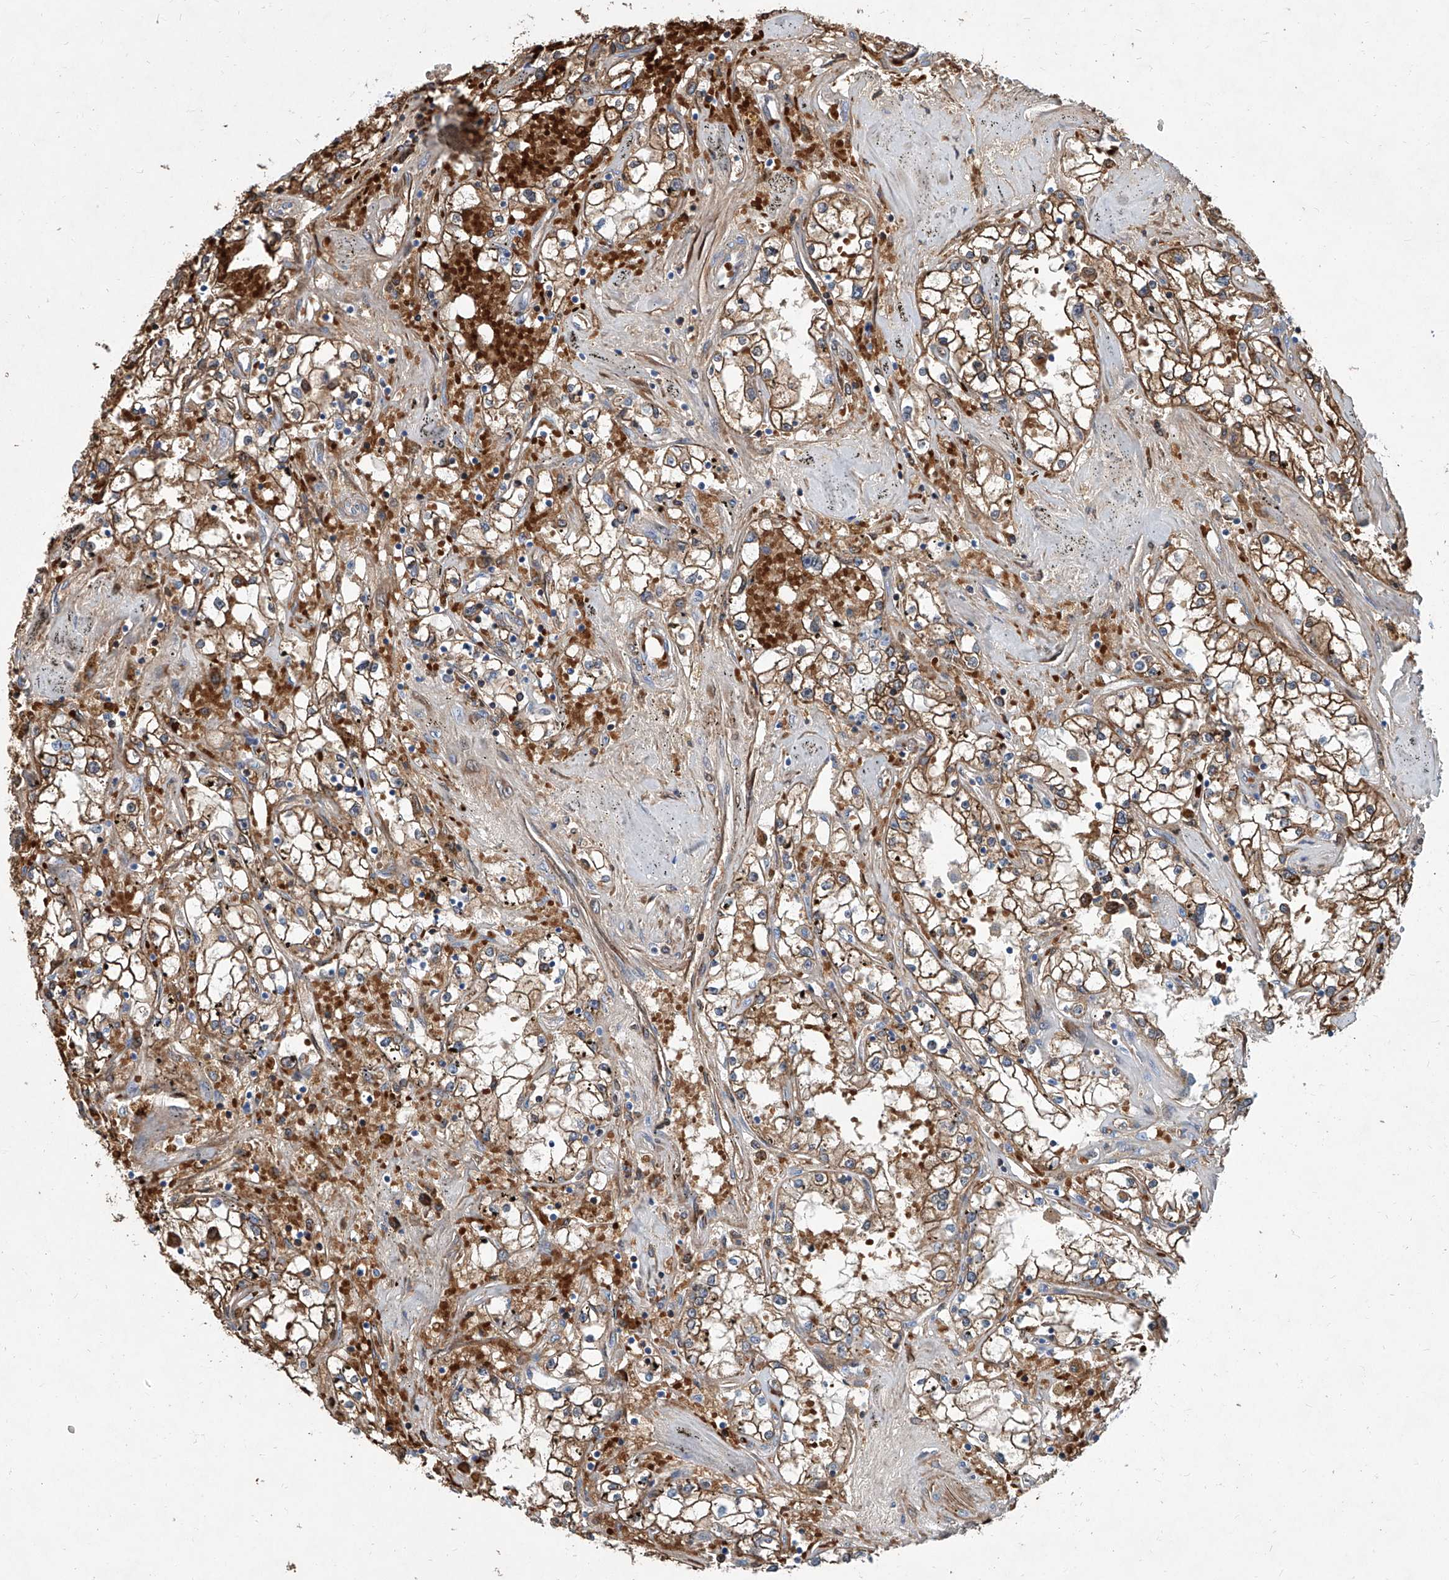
{"staining": {"intensity": "moderate", "quantity": ">75%", "location": "cytoplasmic/membranous"}, "tissue": "renal cancer", "cell_type": "Tumor cells", "image_type": "cancer", "snomed": [{"axis": "morphology", "description": "Adenocarcinoma, NOS"}, {"axis": "topography", "description": "Kidney"}], "caption": "Protein expression by IHC displays moderate cytoplasmic/membranous positivity in approximately >75% of tumor cells in renal cancer (adenocarcinoma). (DAB (3,3'-diaminobenzidine) IHC, brown staining for protein, blue staining for nuclei).", "gene": "FPR2", "patient": {"sex": "male", "age": 56}}